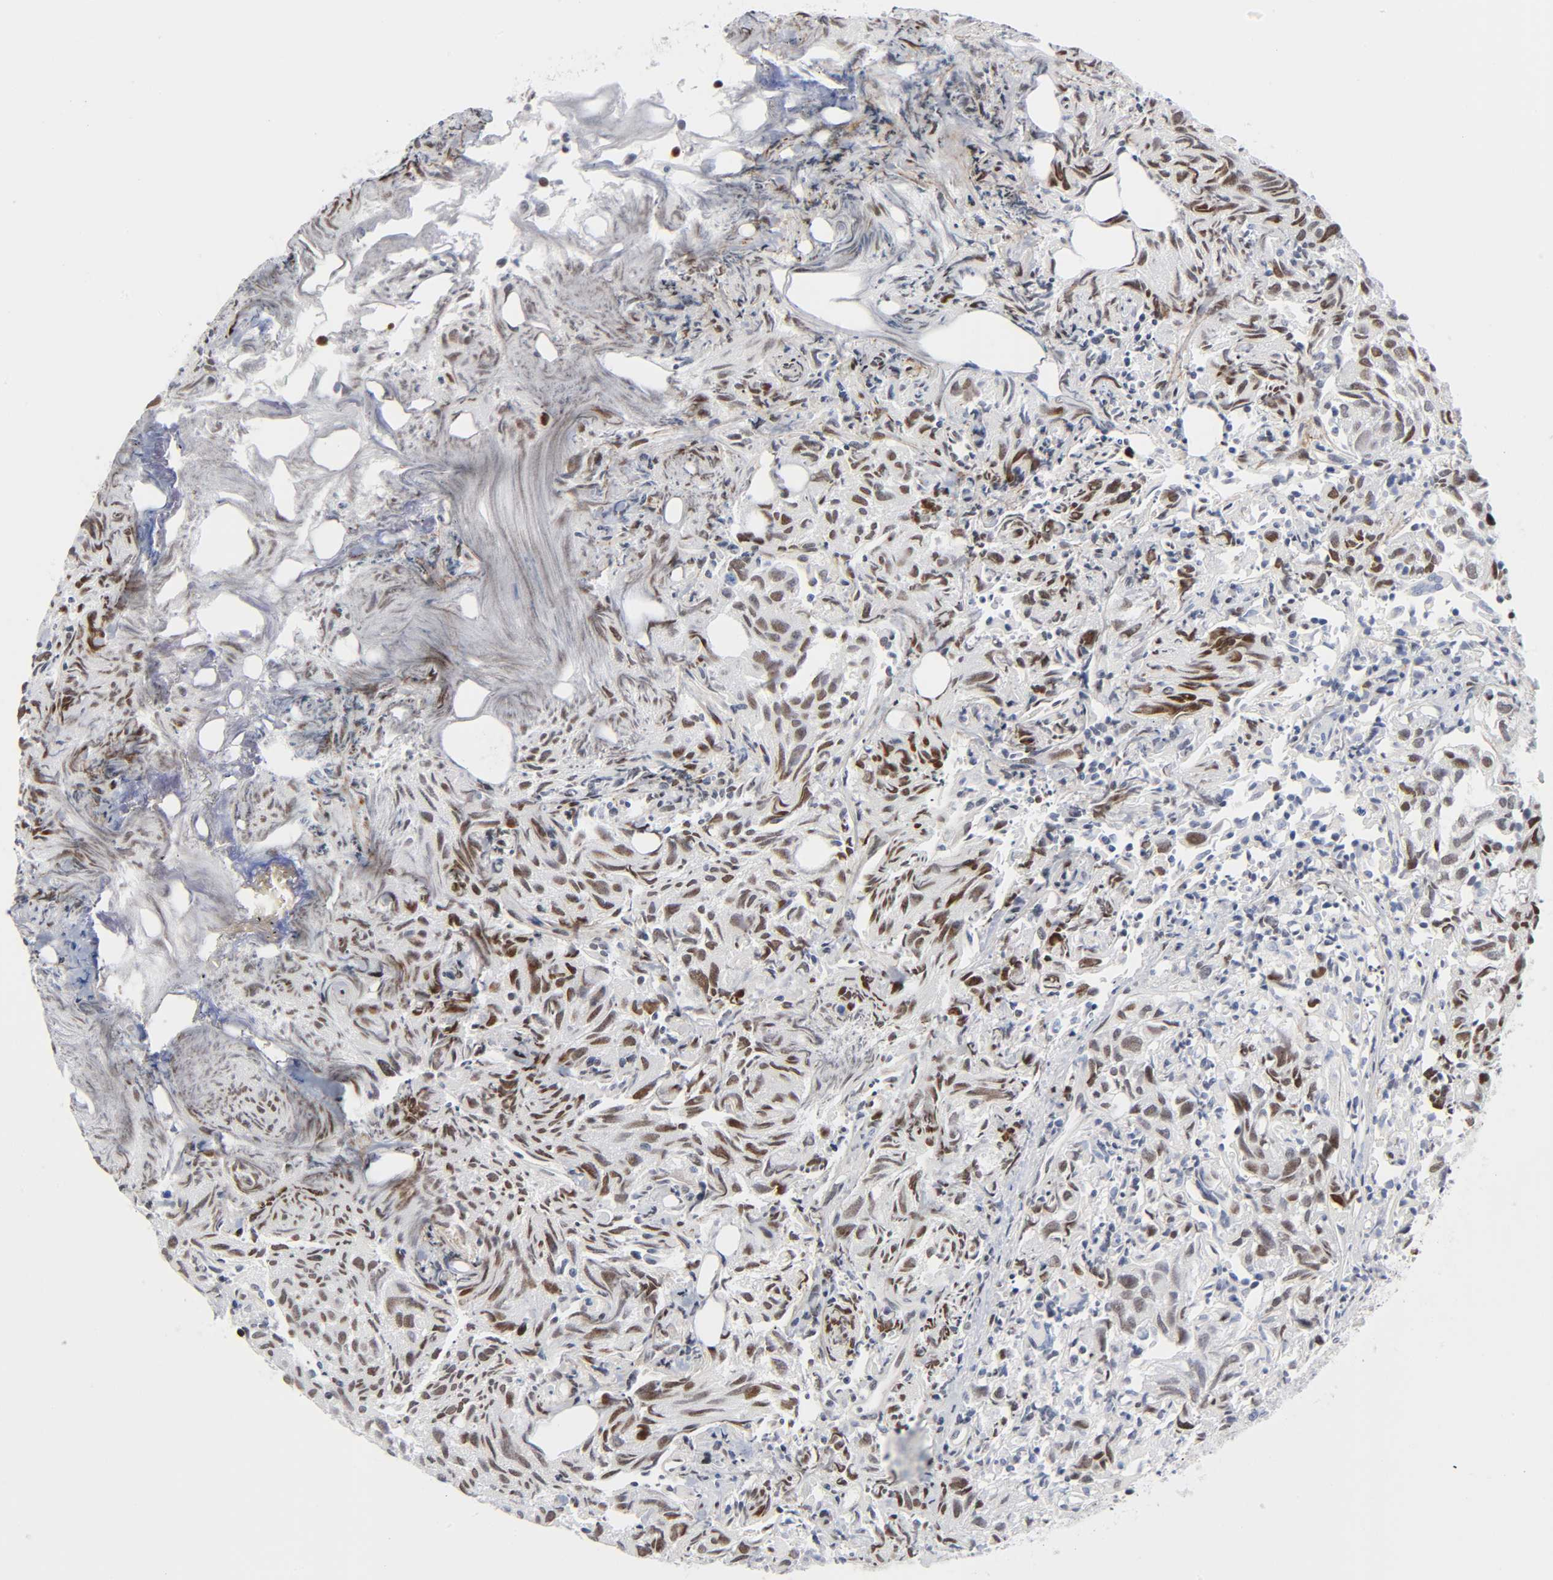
{"staining": {"intensity": "moderate", "quantity": ">75%", "location": "nuclear"}, "tissue": "urothelial cancer", "cell_type": "Tumor cells", "image_type": "cancer", "snomed": [{"axis": "morphology", "description": "Urothelial carcinoma, High grade"}, {"axis": "topography", "description": "Urinary bladder"}], "caption": "Immunohistochemistry (IHC) image of neoplastic tissue: urothelial cancer stained using immunohistochemistry exhibits medium levels of moderate protein expression localized specifically in the nuclear of tumor cells, appearing as a nuclear brown color.", "gene": "DIDO1", "patient": {"sex": "female", "age": 75}}